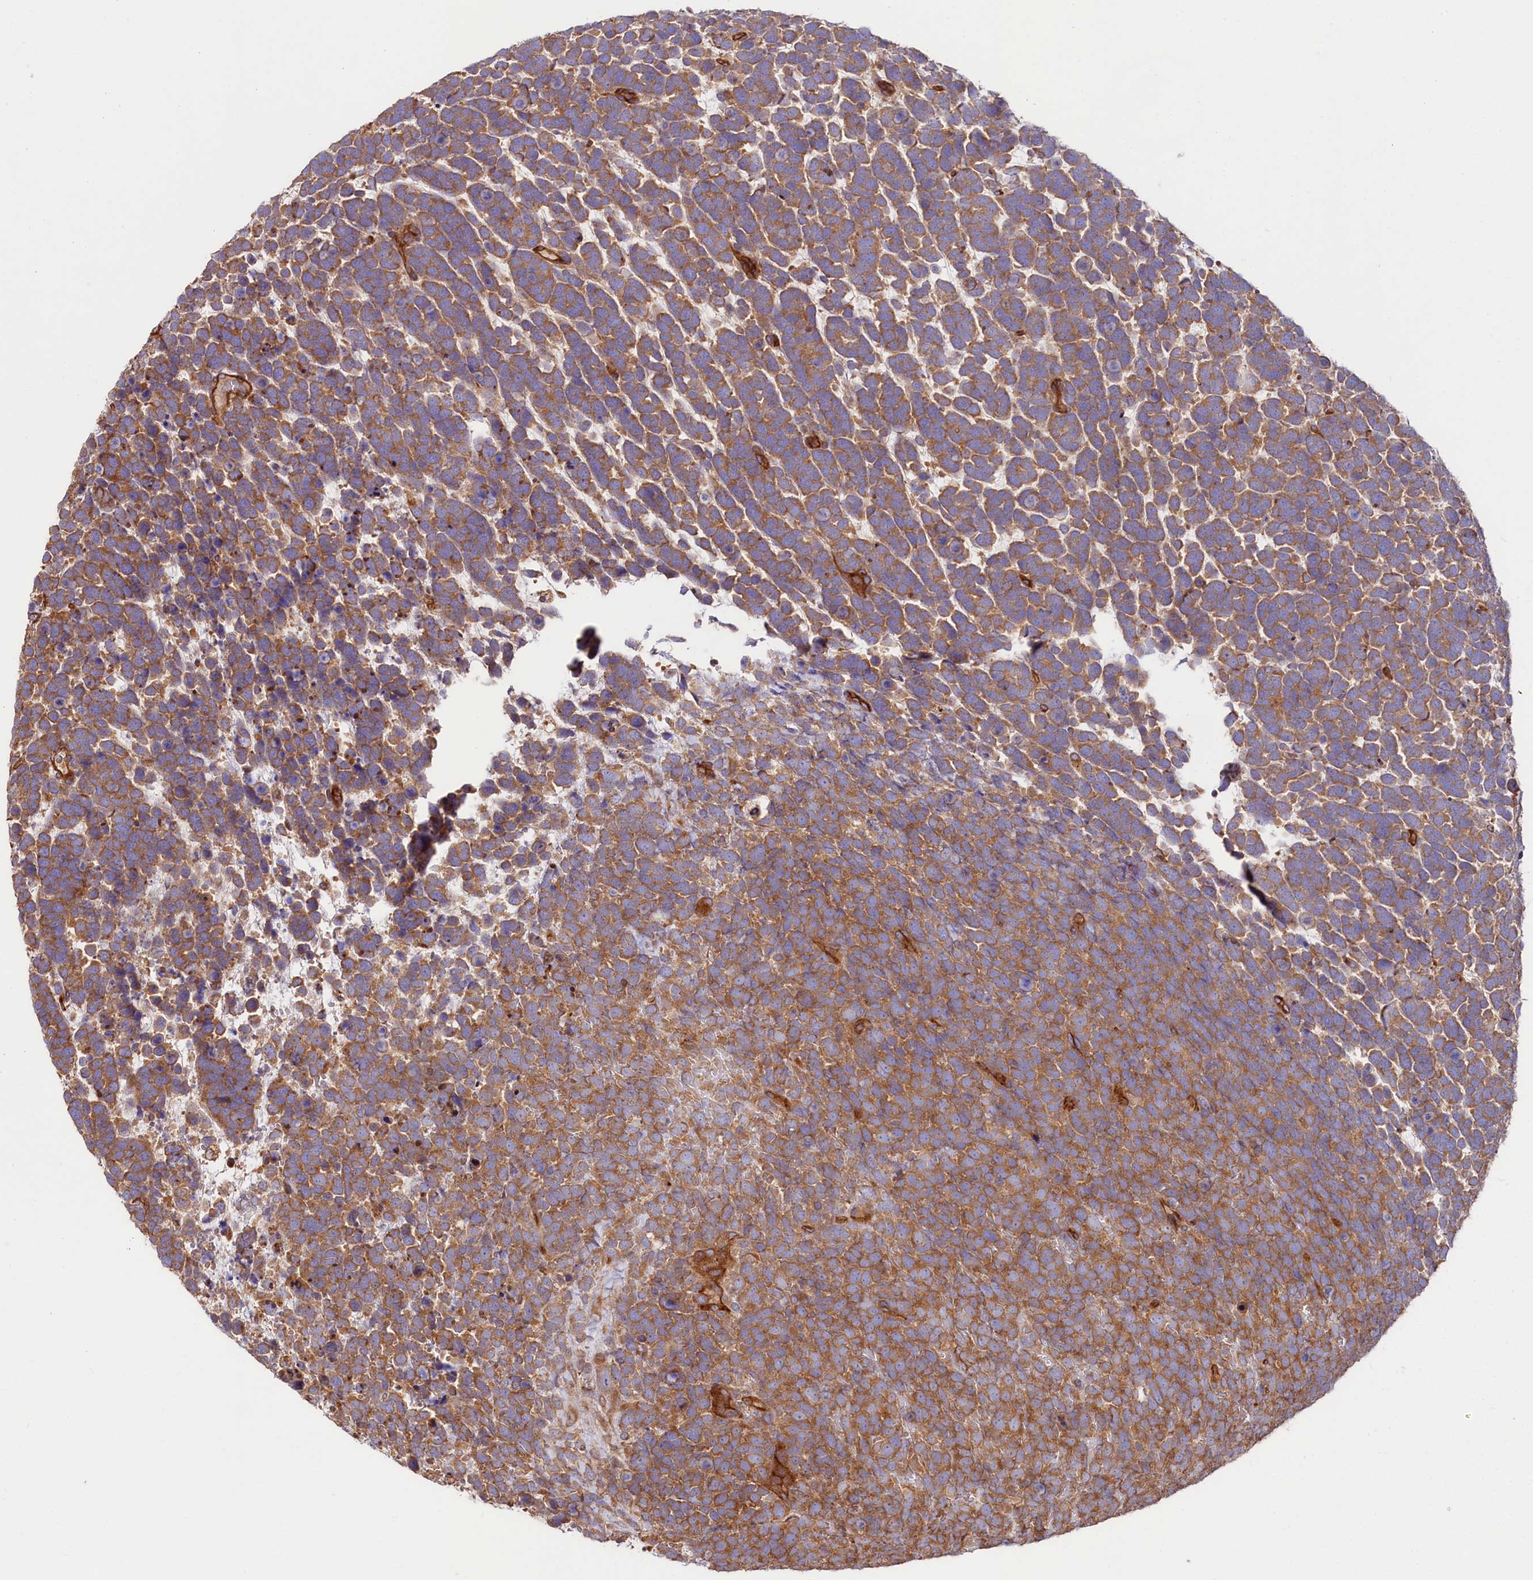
{"staining": {"intensity": "moderate", "quantity": ">75%", "location": "cytoplasmic/membranous"}, "tissue": "urothelial cancer", "cell_type": "Tumor cells", "image_type": "cancer", "snomed": [{"axis": "morphology", "description": "Urothelial carcinoma, High grade"}, {"axis": "topography", "description": "Urinary bladder"}], "caption": "Urothelial cancer stained with a protein marker demonstrates moderate staining in tumor cells.", "gene": "CEP295", "patient": {"sex": "female", "age": 82}}